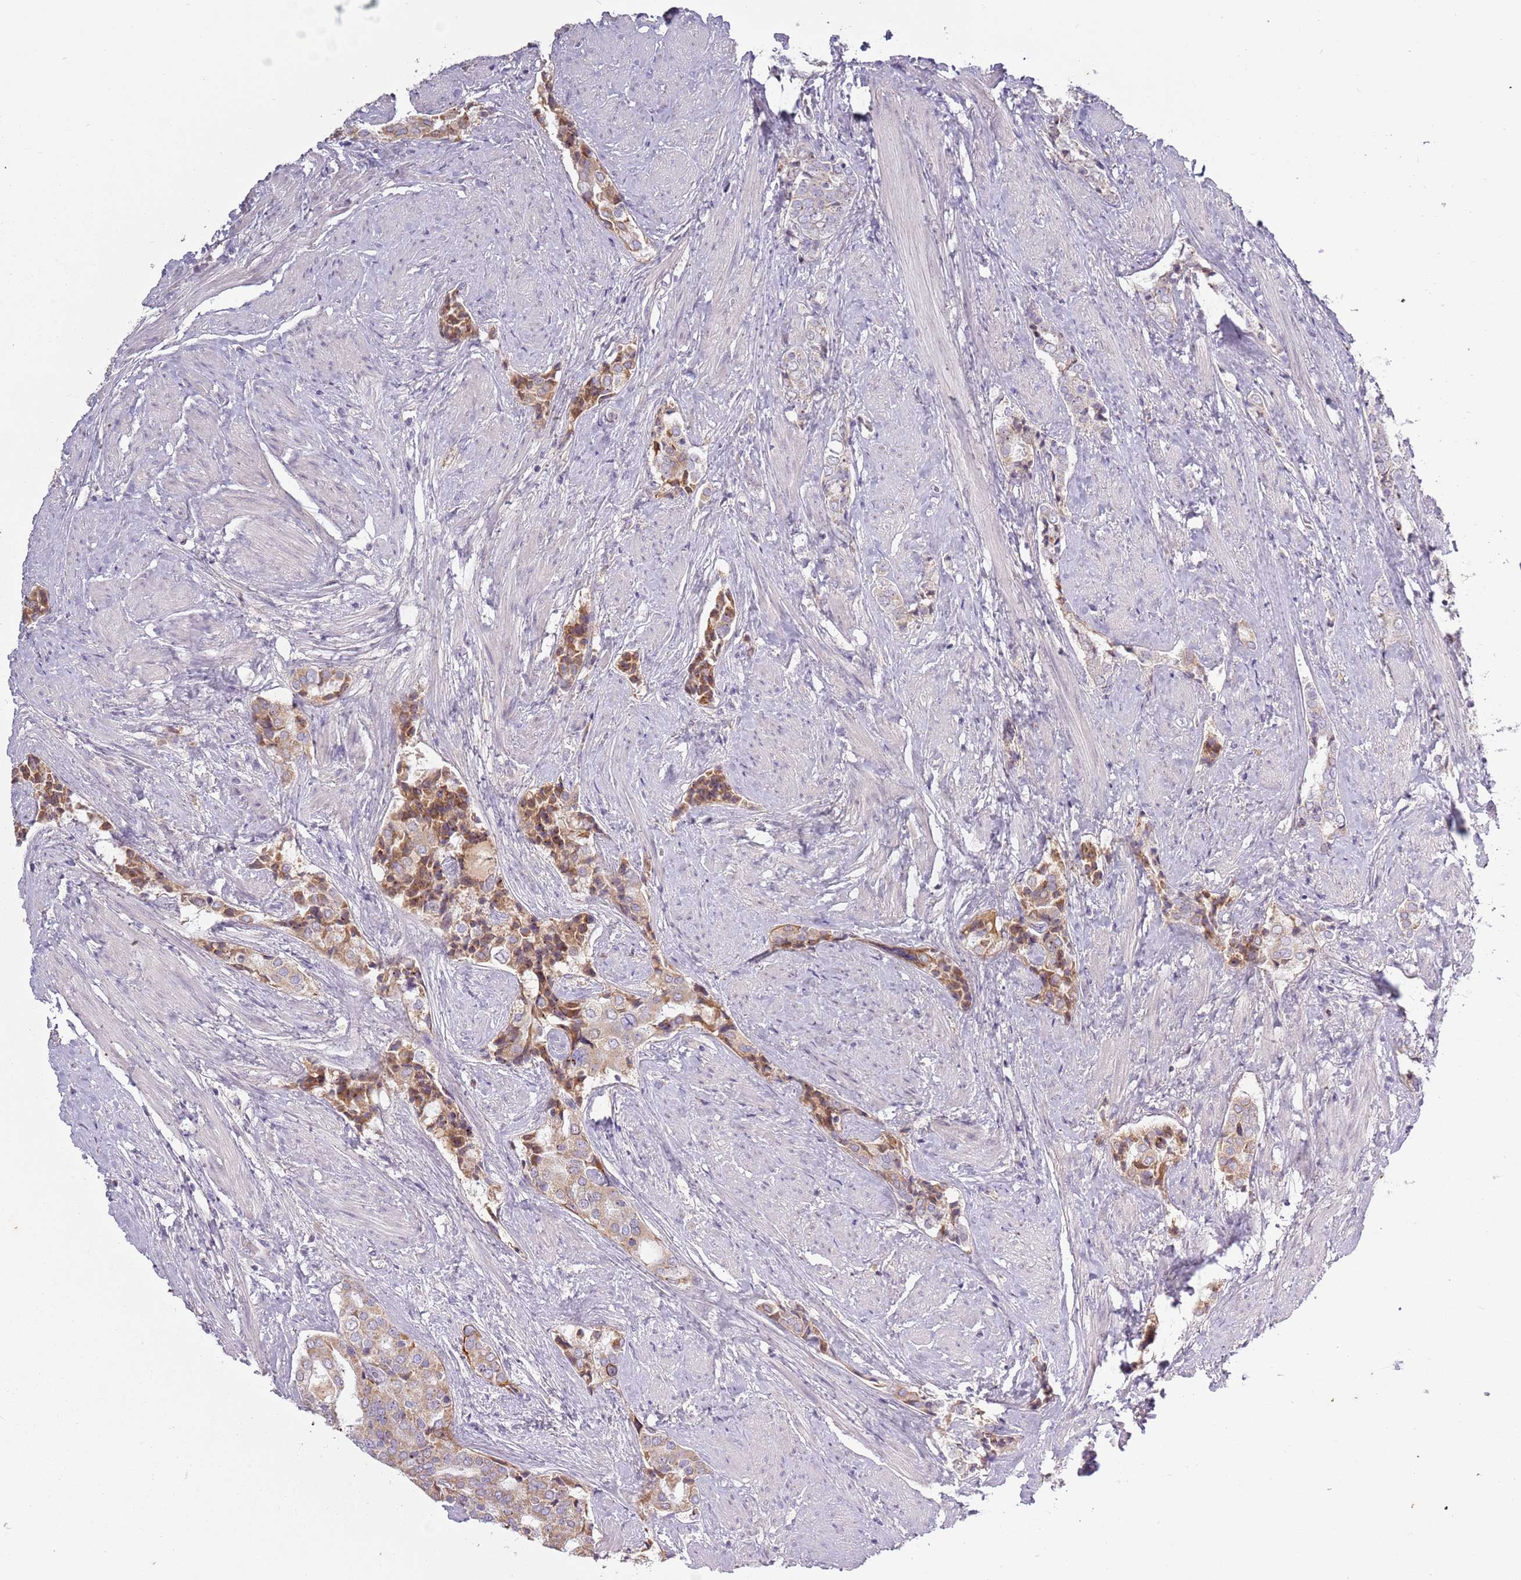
{"staining": {"intensity": "moderate", "quantity": "<25%", "location": "cytoplasmic/membranous"}, "tissue": "prostate cancer", "cell_type": "Tumor cells", "image_type": "cancer", "snomed": [{"axis": "morphology", "description": "Adenocarcinoma, High grade"}, {"axis": "topography", "description": "Prostate"}], "caption": "Brown immunohistochemical staining in human adenocarcinoma (high-grade) (prostate) exhibits moderate cytoplasmic/membranous expression in approximately <25% of tumor cells.", "gene": "SYS1", "patient": {"sex": "male", "age": 71}}